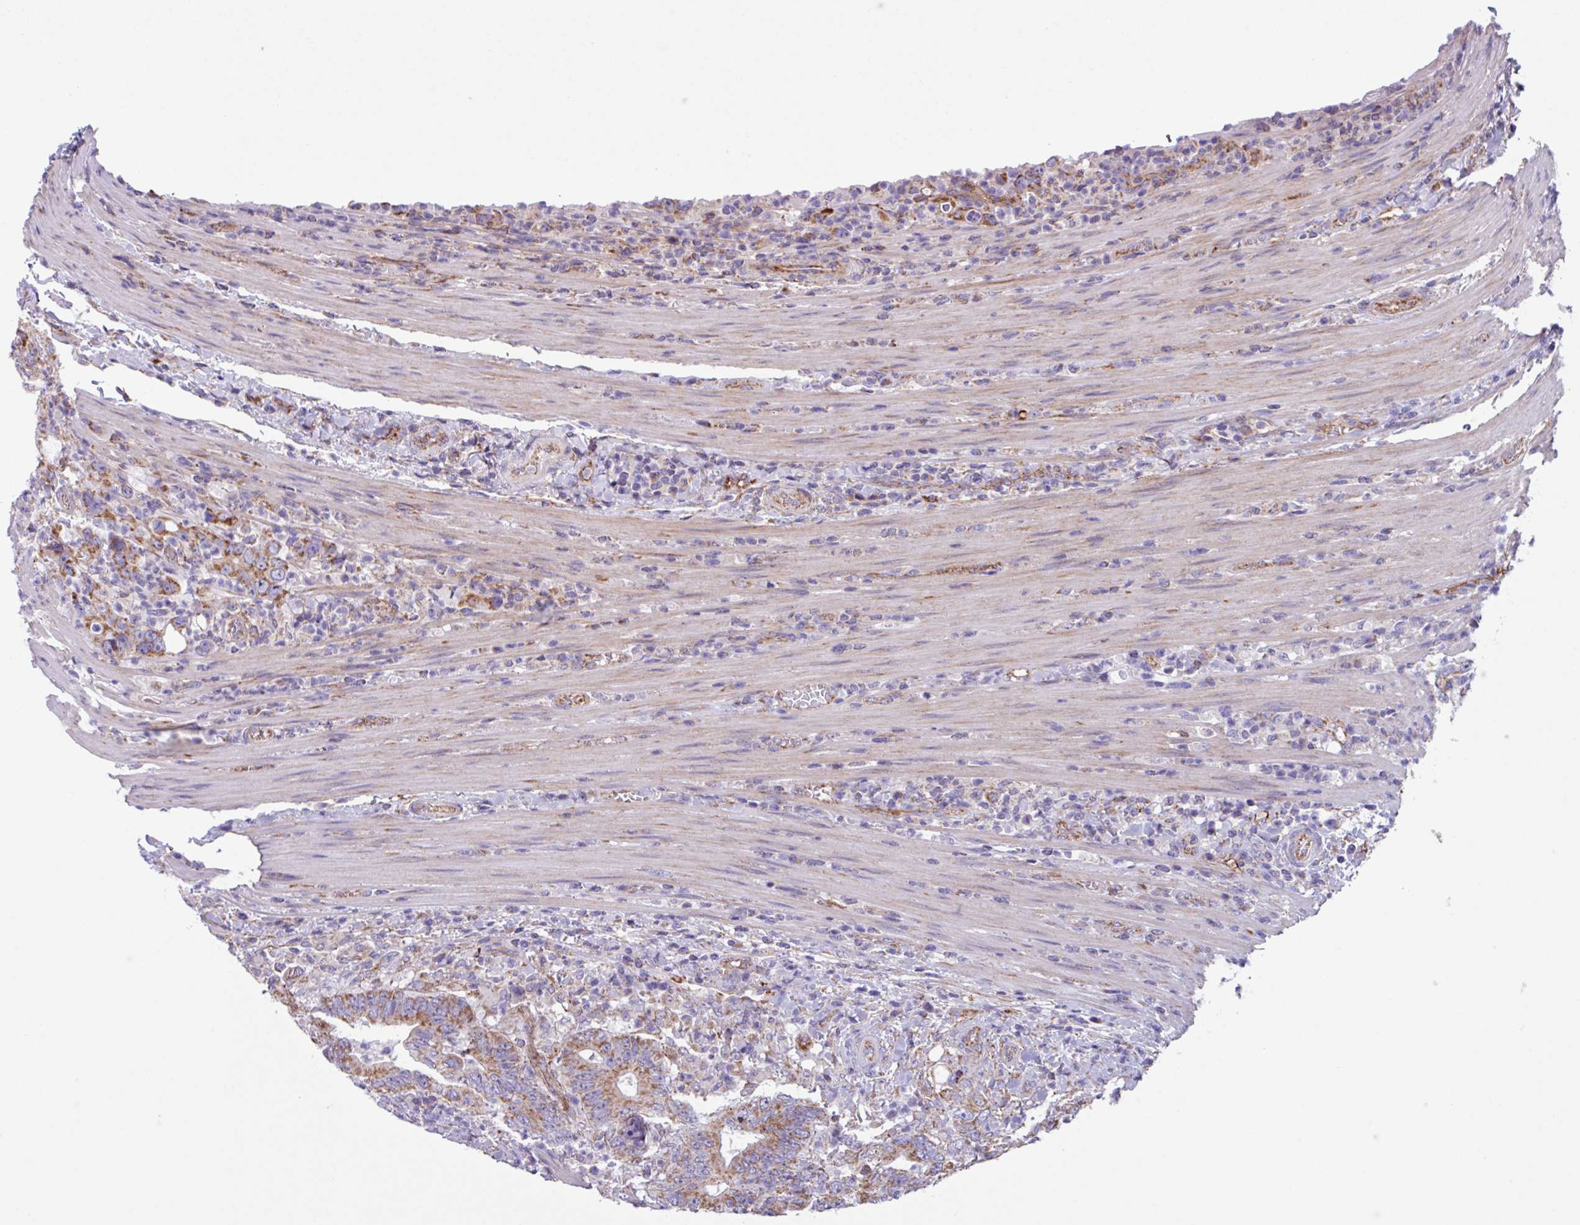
{"staining": {"intensity": "moderate", "quantity": ">75%", "location": "cytoplasmic/membranous"}, "tissue": "colorectal cancer", "cell_type": "Tumor cells", "image_type": "cancer", "snomed": [{"axis": "morphology", "description": "Adenocarcinoma, NOS"}, {"axis": "topography", "description": "Colon"}], "caption": "This micrograph demonstrates adenocarcinoma (colorectal) stained with immunohistochemistry to label a protein in brown. The cytoplasmic/membranous of tumor cells show moderate positivity for the protein. Nuclei are counter-stained blue.", "gene": "OTULIN", "patient": {"sex": "female", "age": 75}}